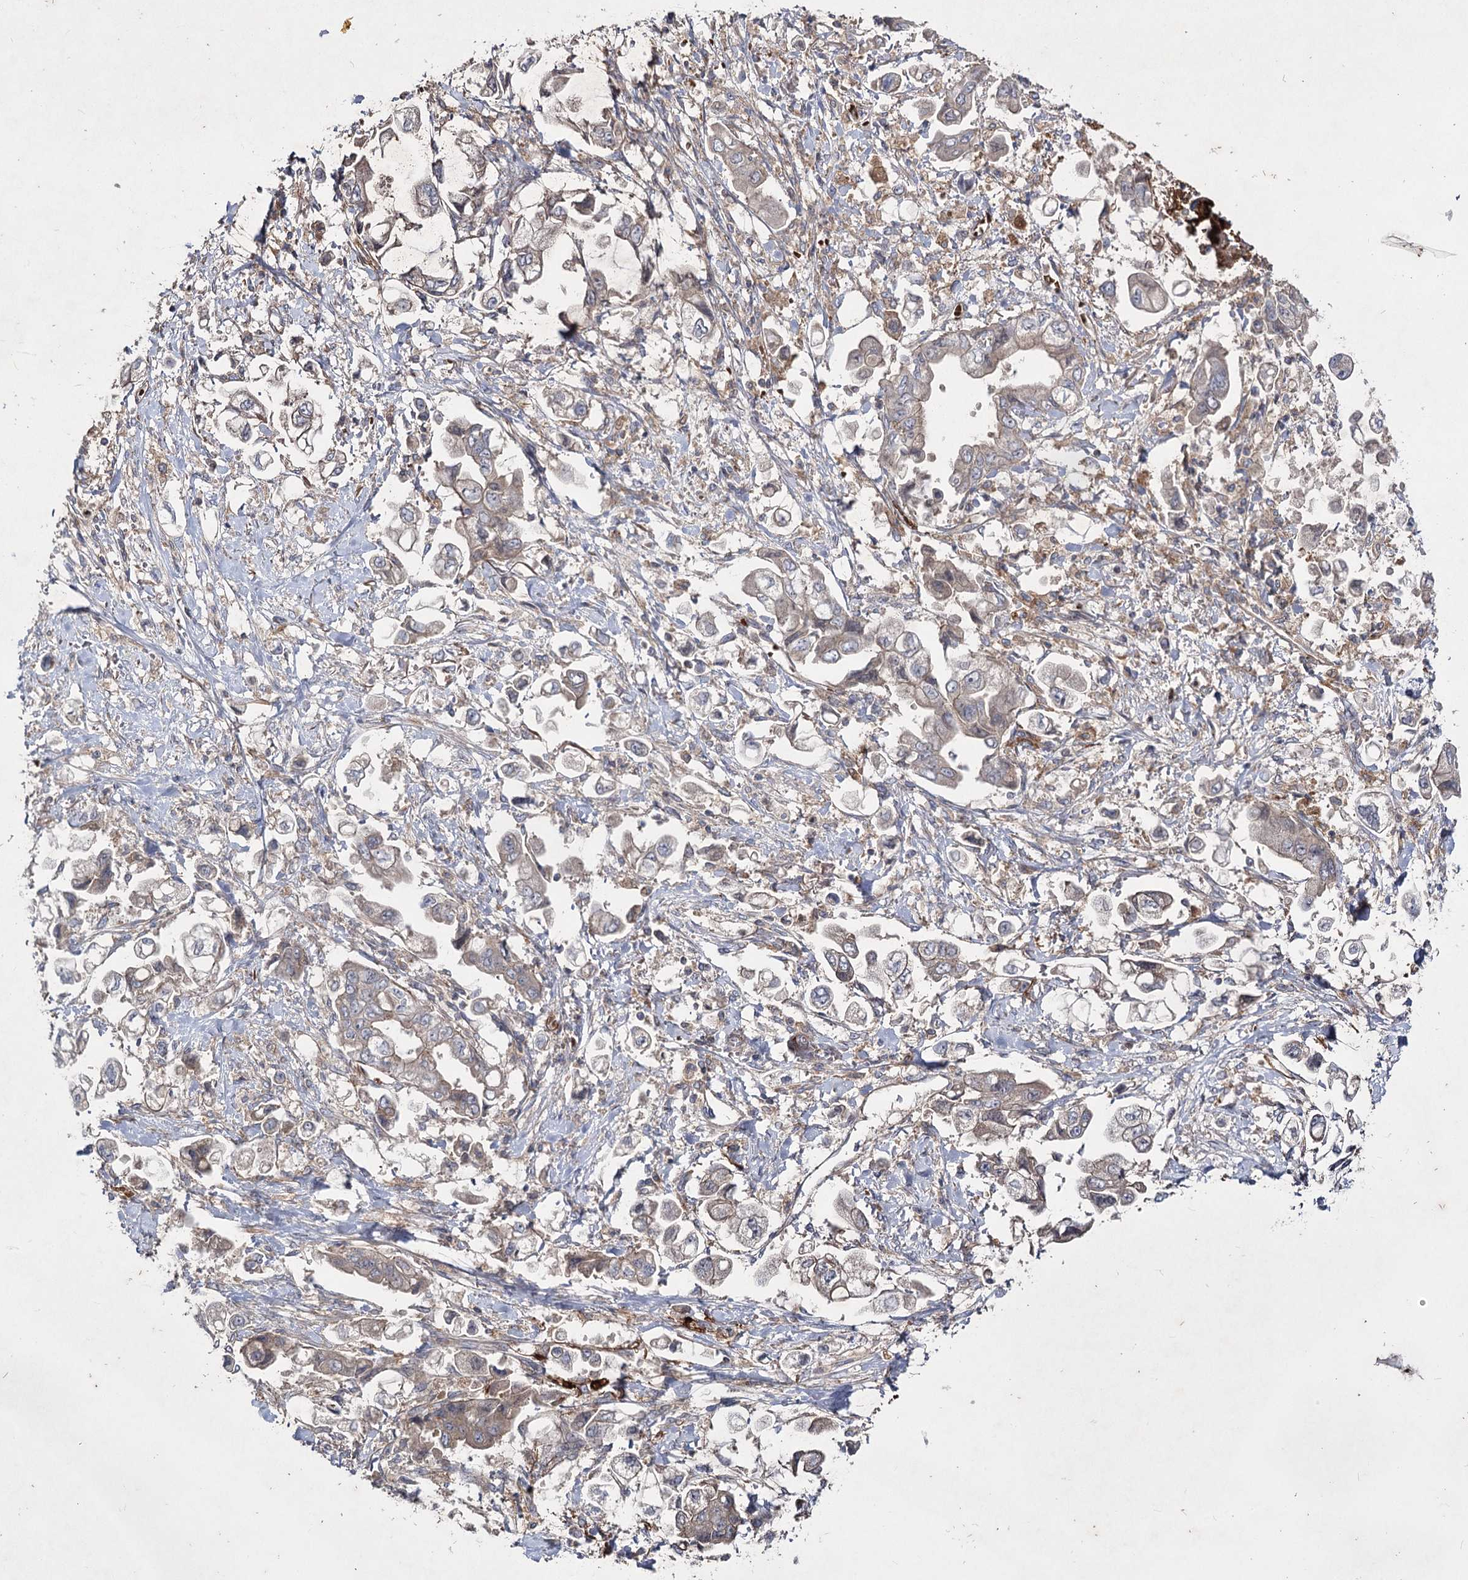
{"staining": {"intensity": "weak", "quantity": ">75%", "location": "cytoplasmic/membranous"}, "tissue": "stomach cancer", "cell_type": "Tumor cells", "image_type": "cancer", "snomed": [{"axis": "morphology", "description": "Adenocarcinoma, NOS"}, {"axis": "topography", "description": "Stomach"}], "caption": "Tumor cells display weak cytoplasmic/membranous staining in approximately >75% of cells in stomach cancer. The staining was performed using DAB (3,3'-diaminobenzidine), with brown indicating positive protein expression. Nuclei are stained blue with hematoxylin.", "gene": "KIAA0825", "patient": {"sex": "male", "age": 62}}